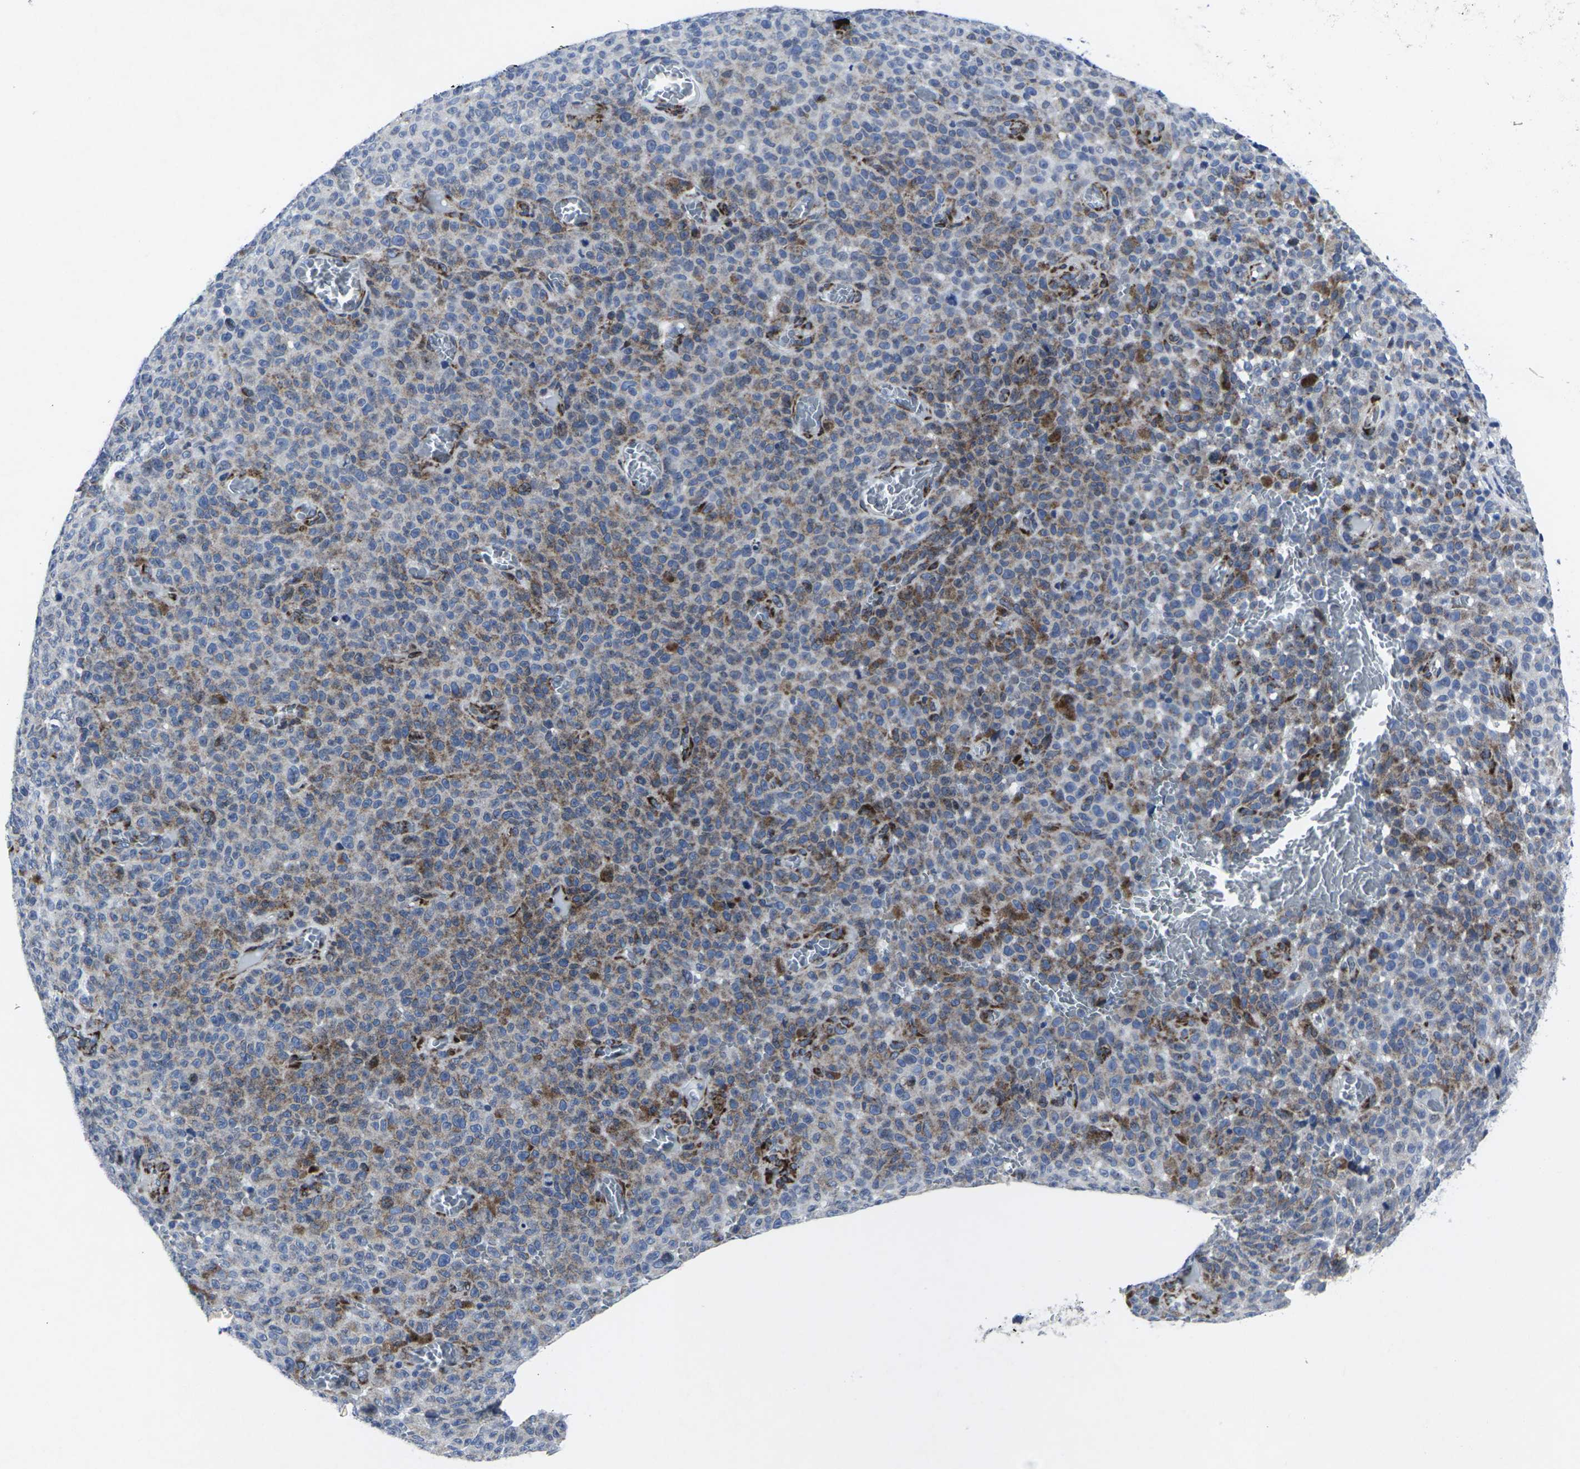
{"staining": {"intensity": "moderate", "quantity": "25%-75%", "location": "cytoplasmic/membranous"}, "tissue": "melanoma", "cell_type": "Tumor cells", "image_type": "cancer", "snomed": [{"axis": "morphology", "description": "Malignant melanoma, NOS"}, {"axis": "topography", "description": "Skin"}], "caption": "There is medium levels of moderate cytoplasmic/membranous positivity in tumor cells of melanoma, as demonstrated by immunohistochemical staining (brown color).", "gene": "RPN1", "patient": {"sex": "female", "age": 82}}